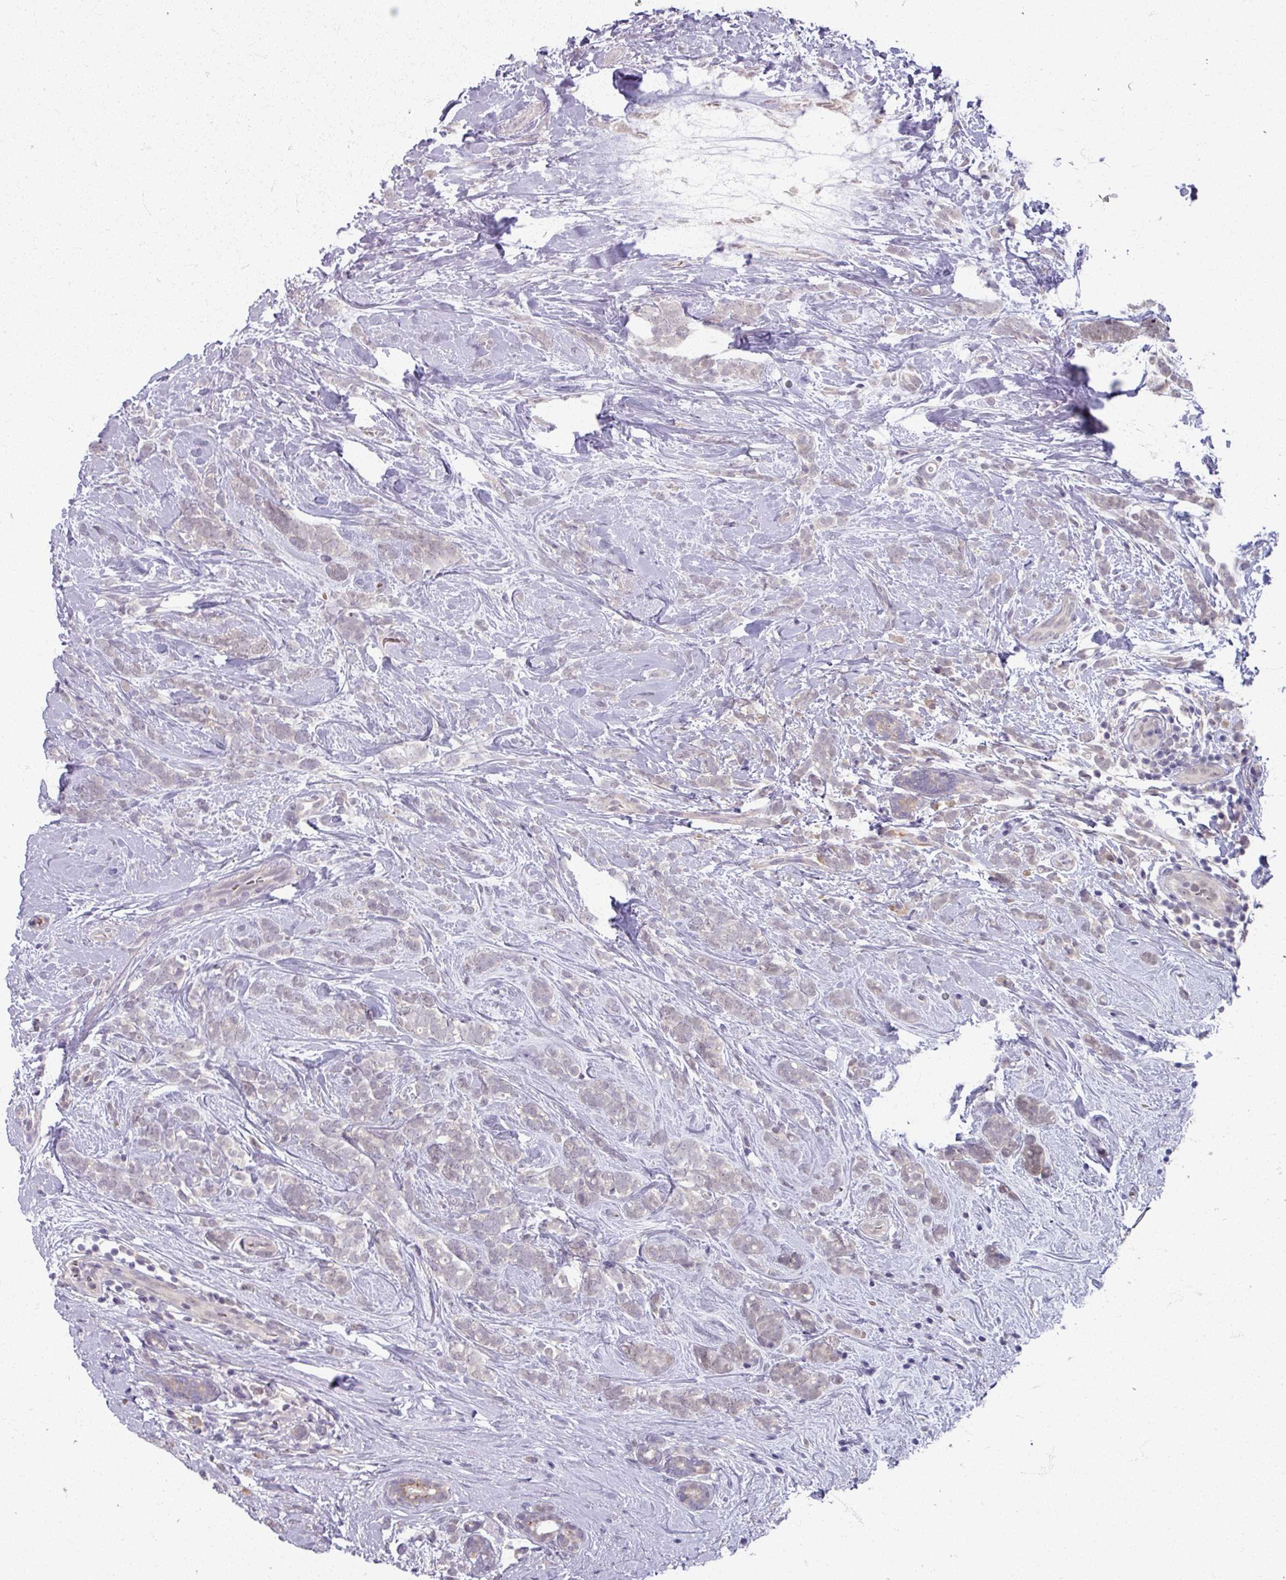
{"staining": {"intensity": "negative", "quantity": "none", "location": "none"}, "tissue": "breast cancer", "cell_type": "Tumor cells", "image_type": "cancer", "snomed": [{"axis": "morphology", "description": "Lobular carcinoma"}, {"axis": "topography", "description": "Breast"}], "caption": "Immunohistochemical staining of human breast cancer (lobular carcinoma) reveals no significant expression in tumor cells.", "gene": "KMT5C", "patient": {"sex": "female", "age": 58}}